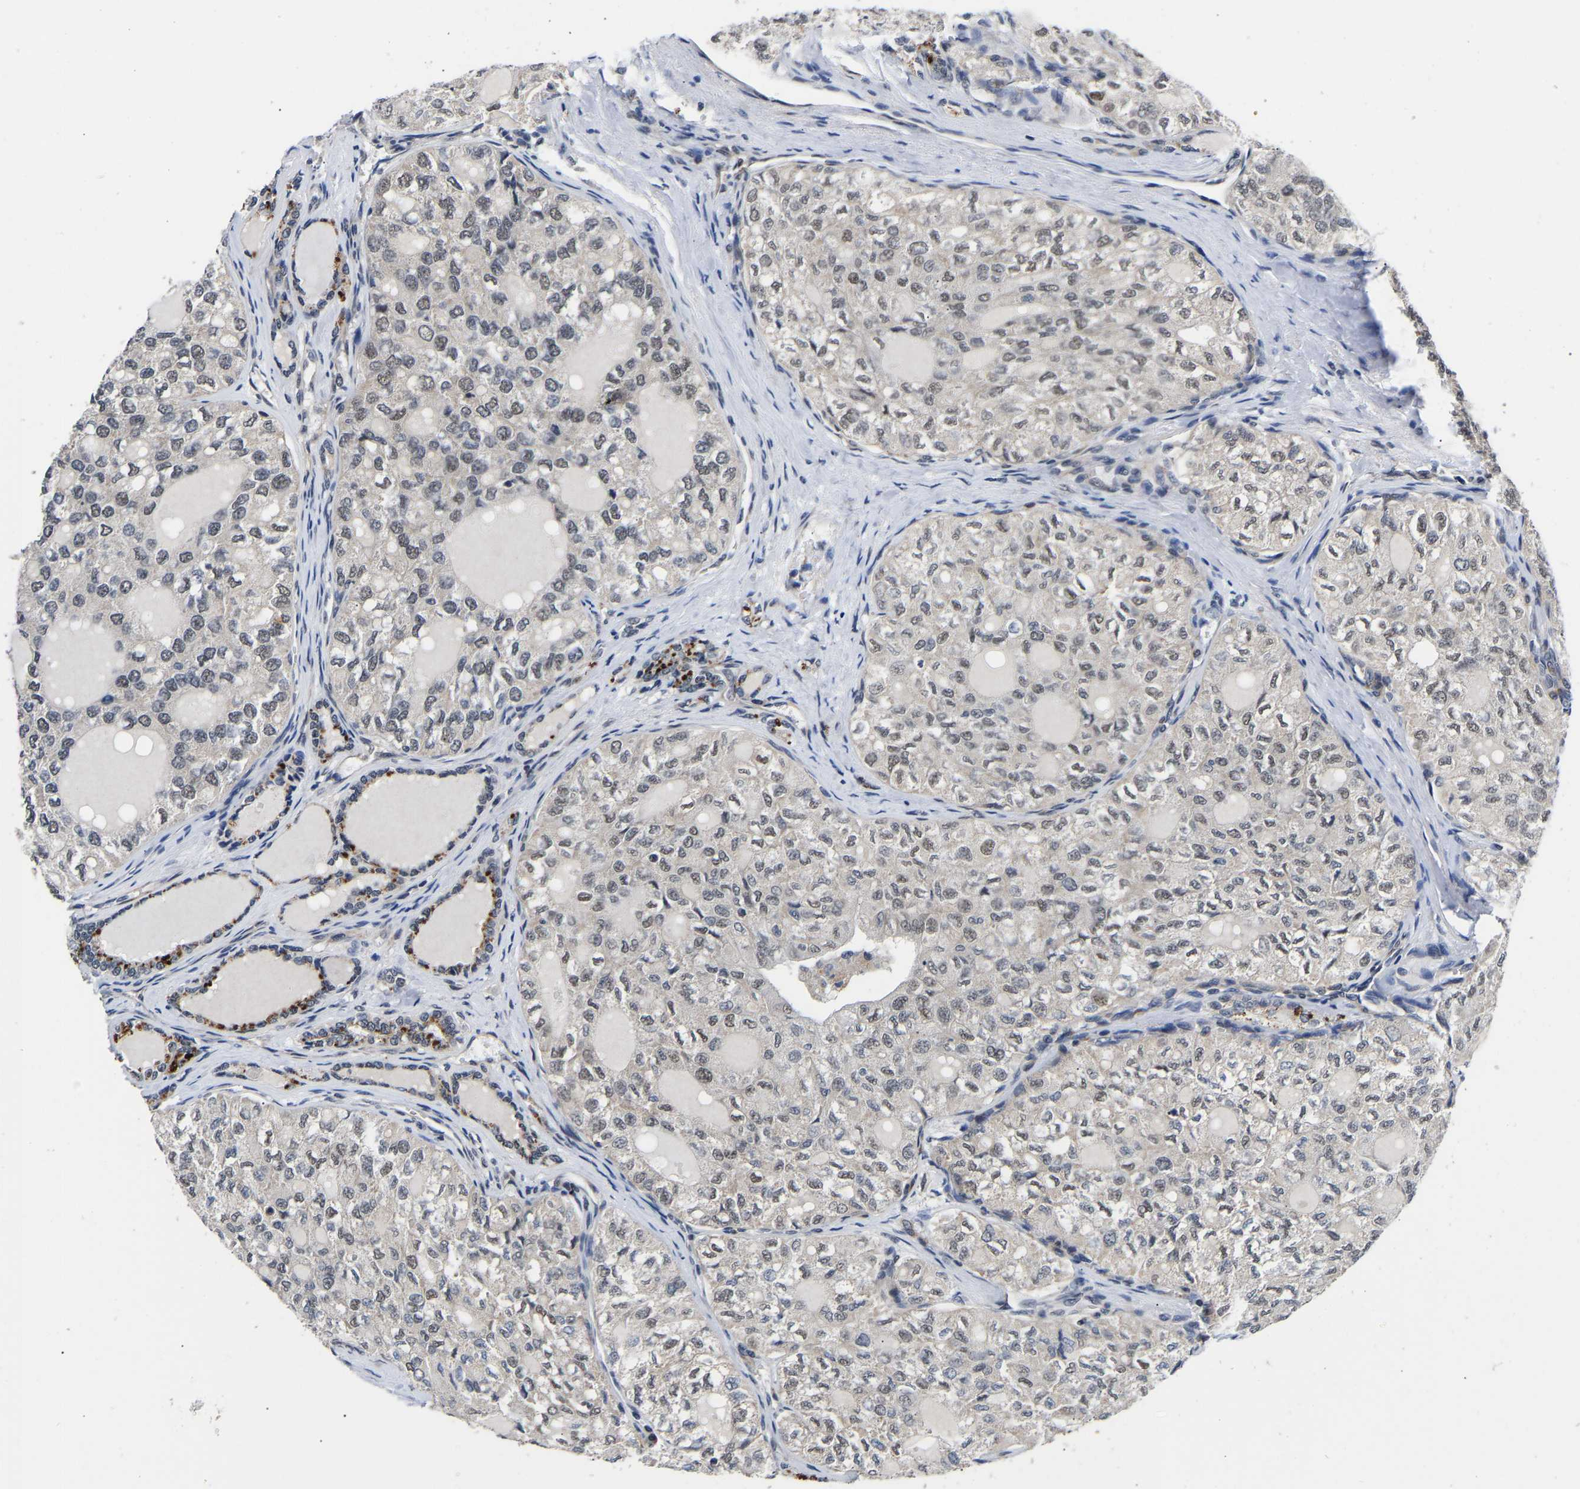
{"staining": {"intensity": "weak", "quantity": "25%-75%", "location": "nuclear"}, "tissue": "thyroid cancer", "cell_type": "Tumor cells", "image_type": "cancer", "snomed": [{"axis": "morphology", "description": "Follicular adenoma carcinoma, NOS"}, {"axis": "topography", "description": "Thyroid gland"}], "caption": "Thyroid cancer was stained to show a protein in brown. There is low levels of weak nuclear staining in about 25%-75% of tumor cells. (IHC, brightfield microscopy, high magnification).", "gene": "METTL16", "patient": {"sex": "male", "age": 75}}